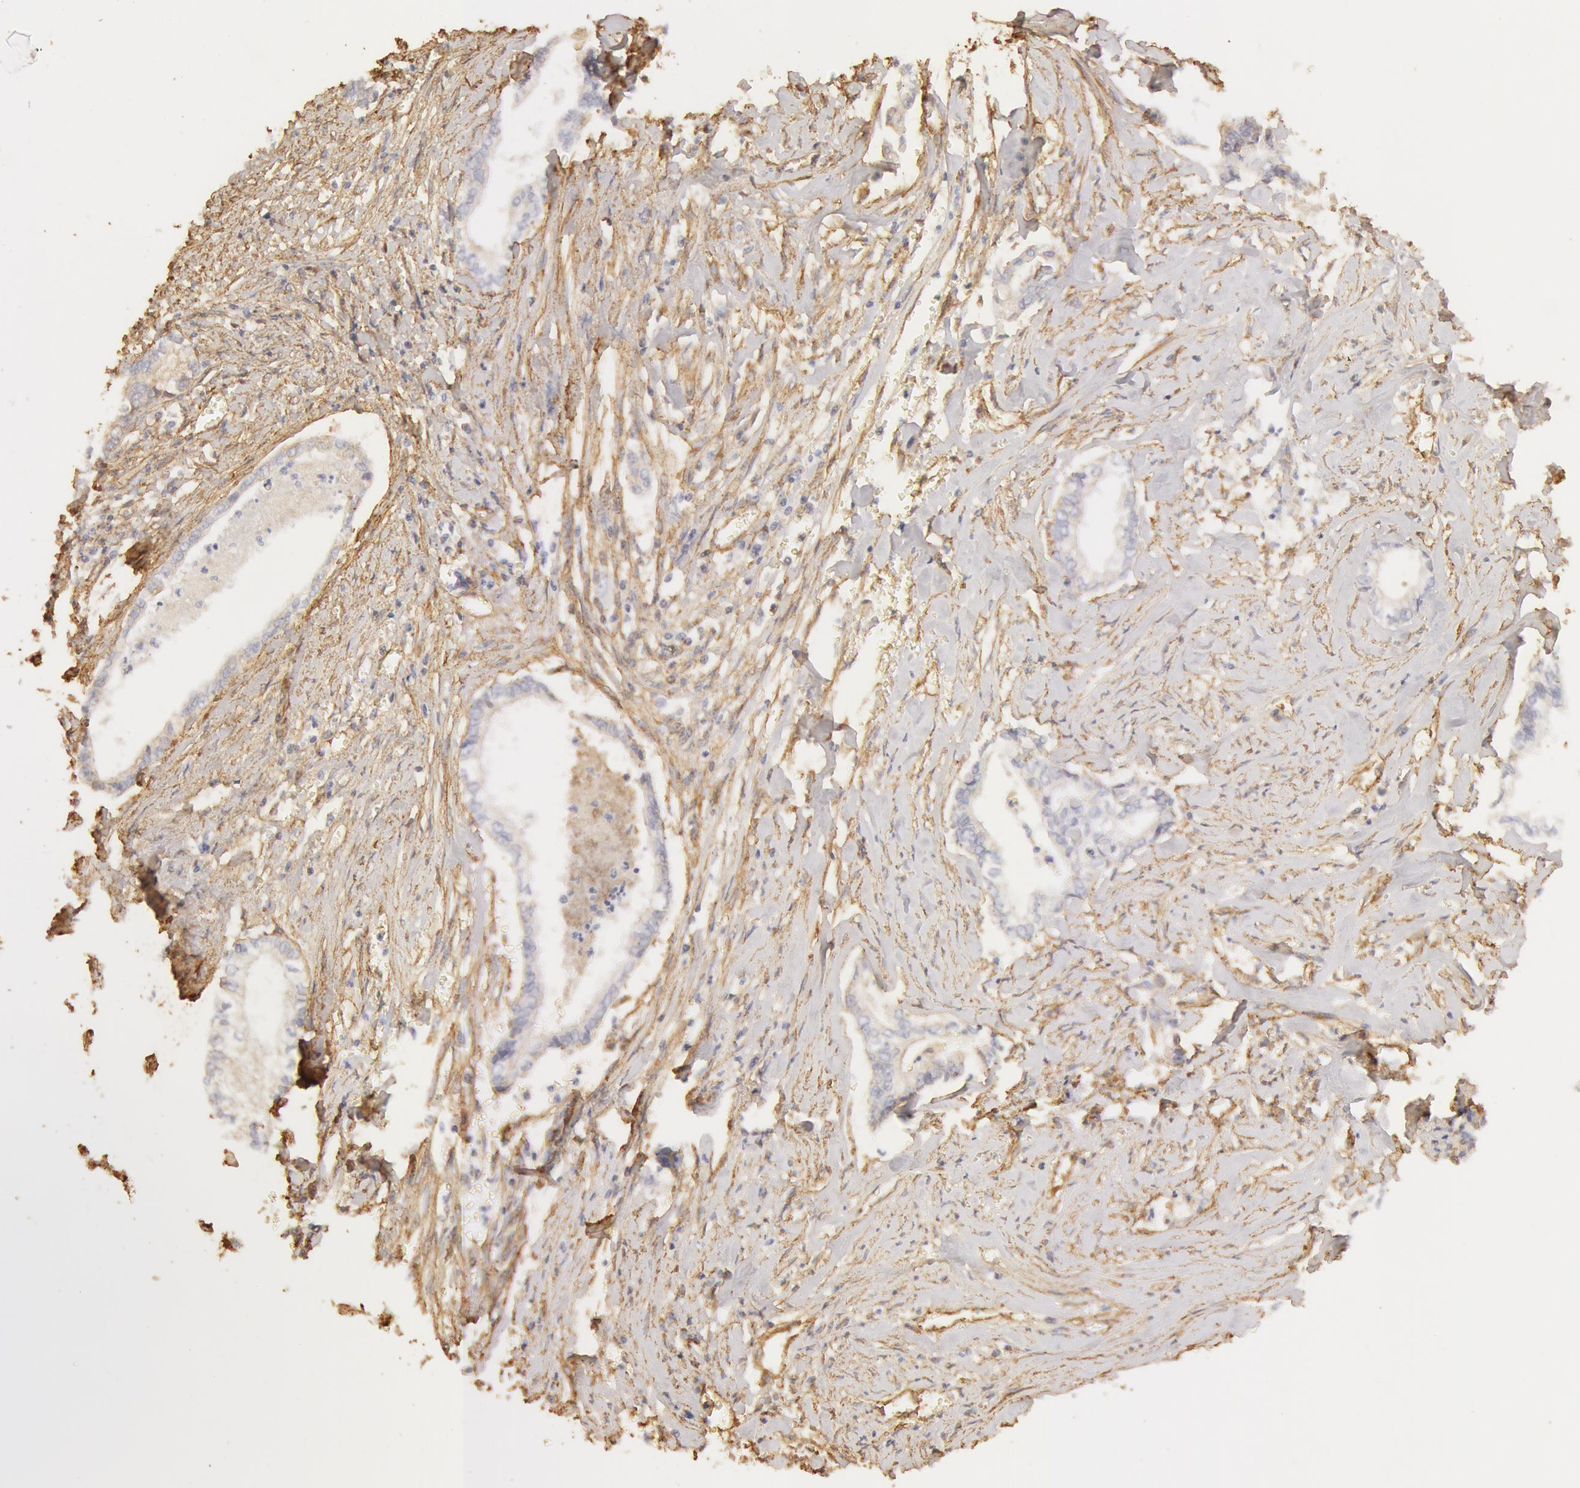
{"staining": {"intensity": "negative", "quantity": "none", "location": "none"}, "tissue": "liver cancer", "cell_type": "Tumor cells", "image_type": "cancer", "snomed": [{"axis": "morphology", "description": "Cholangiocarcinoma"}, {"axis": "topography", "description": "Liver"}], "caption": "Cholangiocarcinoma (liver) was stained to show a protein in brown. There is no significant expression in tumor cells.", "gene": "COL4A1", "patient": {"sex": "male", "age": 57}}